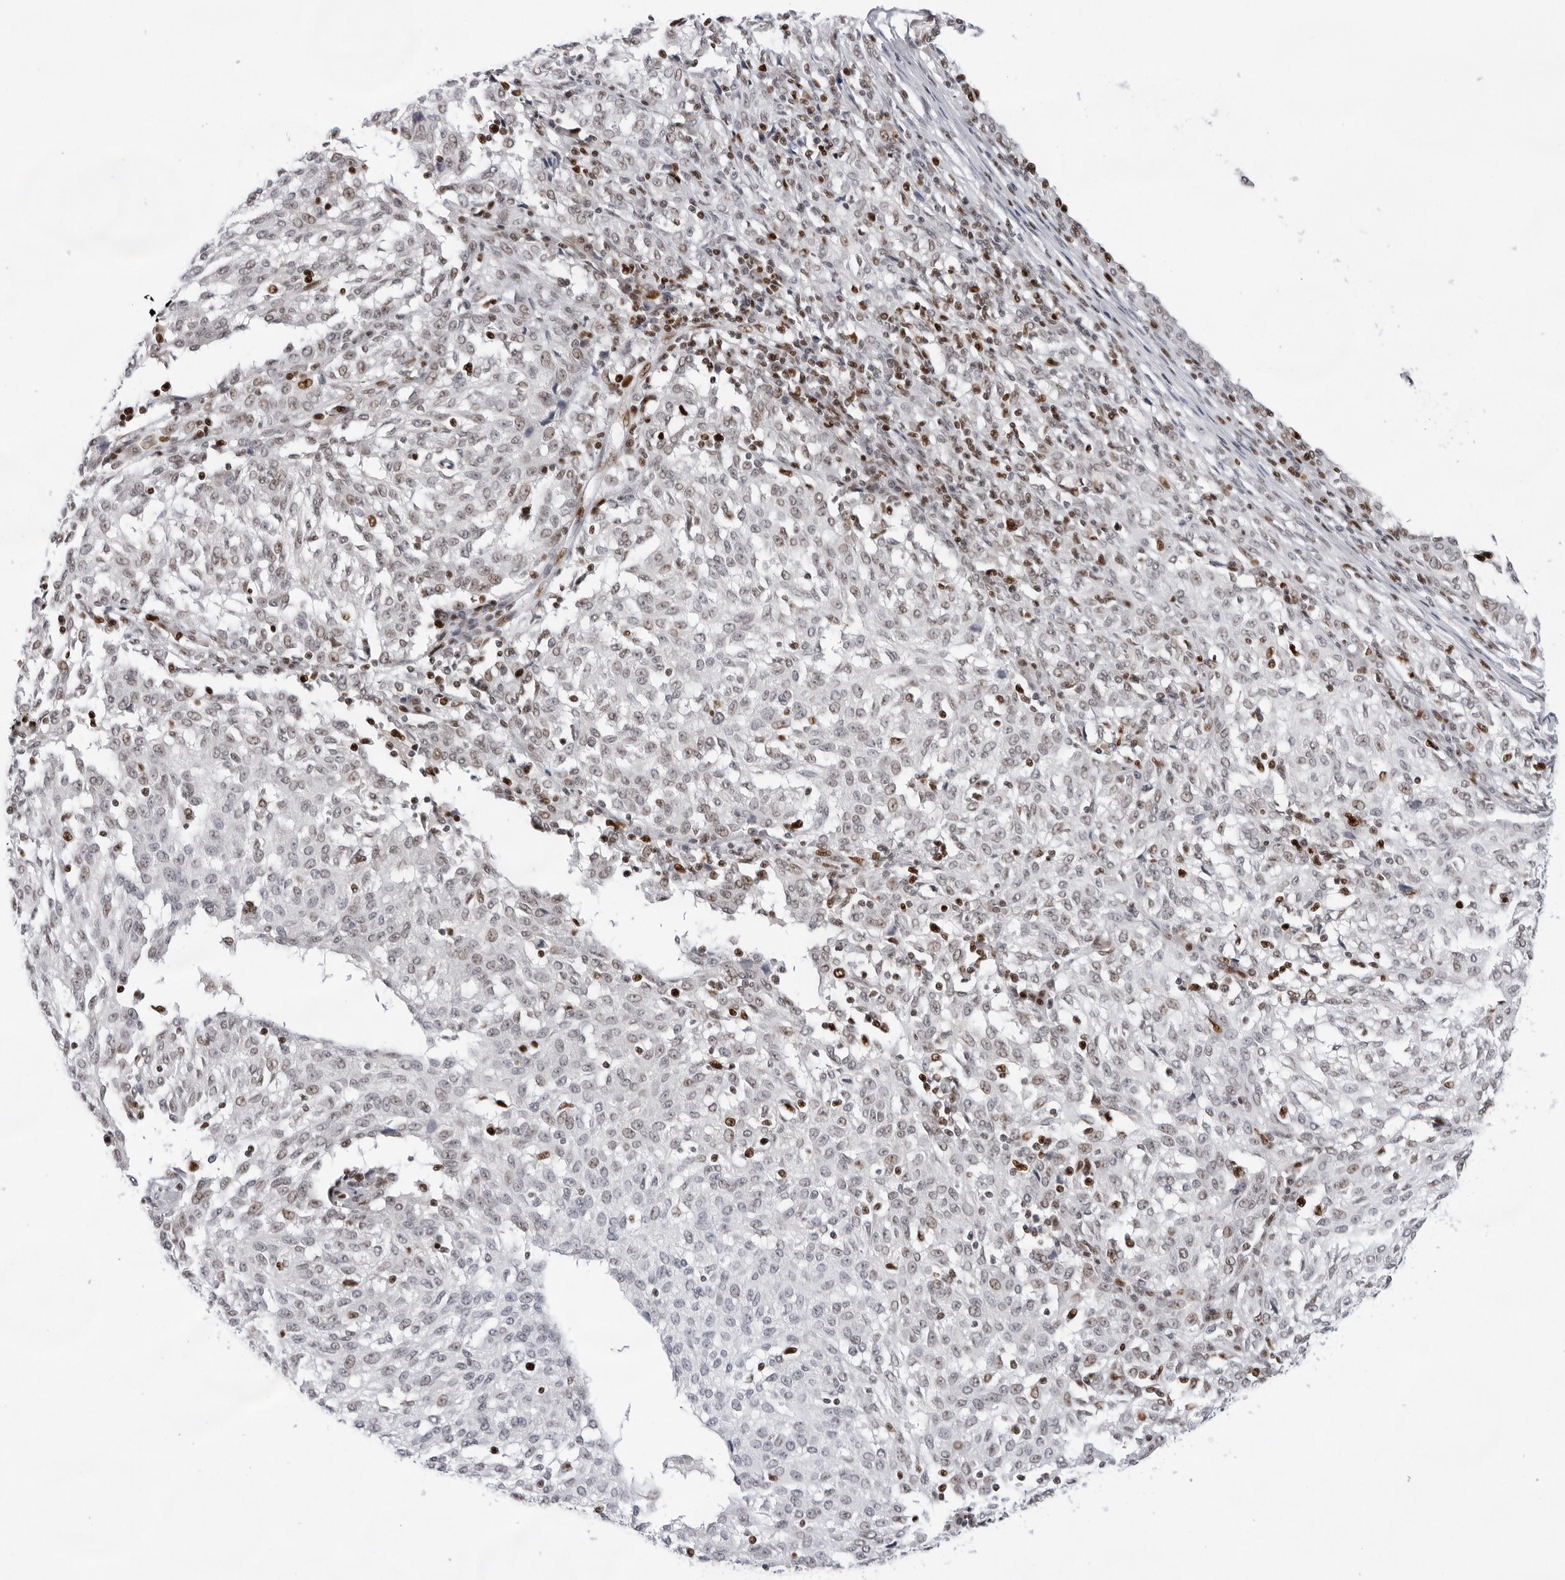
{"staining": {"intensity": "negative", "quantity": "none", "location": "none"}, "tissue": "melanoma", "cell_type": "Tumor cells", "image_type": "cancer", "snomed": [{"axis": "morphology", "description": "Malignant melanoma, NOS"}, {"axis": "topography", "description": "Skin"}], "caption": "Immunohistochemical staining of human melanoma shows no significant positivity in tumor cells.", "gene": "OGG1", "patient": {"sex": "female", "age": 72}}